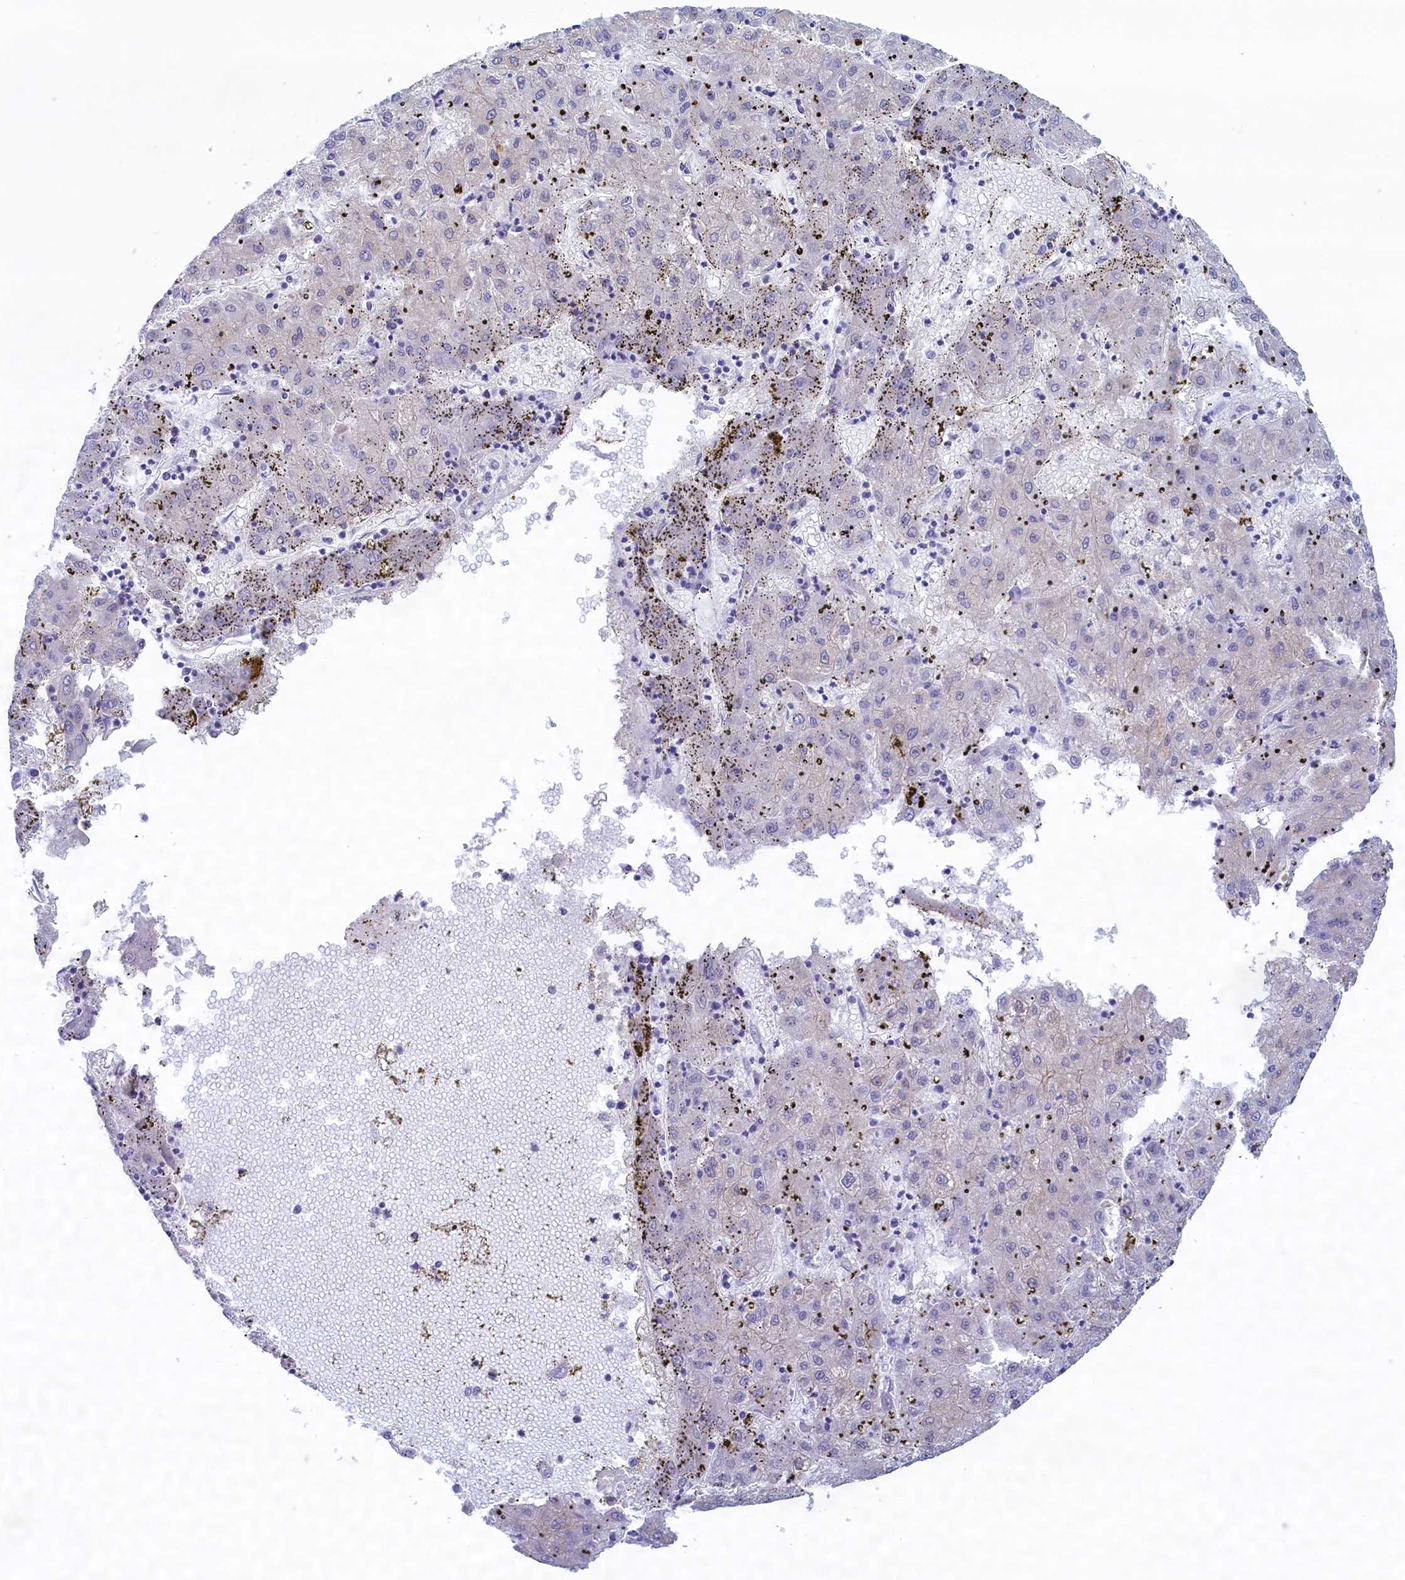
{"staining": {"intensity": "negative", "quantity": "none", "location": "none"}, "tissue": "liver cancer", "cell_type": "Tumor cells", "image_type": "cancer", "snomed": [{"axis": "morphology", "description": "Carcinoma, Hepatocellular, NOS"}, {"axis": "topography", "description": "Liver"}], "caption": "Immunohistochemical staining of liver hepatocellular carcinoma reveals no significant staining in tumor cells. (DAB immunohistochemistry (IHC), high magnification).", "gene": "MPV17L2", "patient": {"sex": "male", "age": 72}}